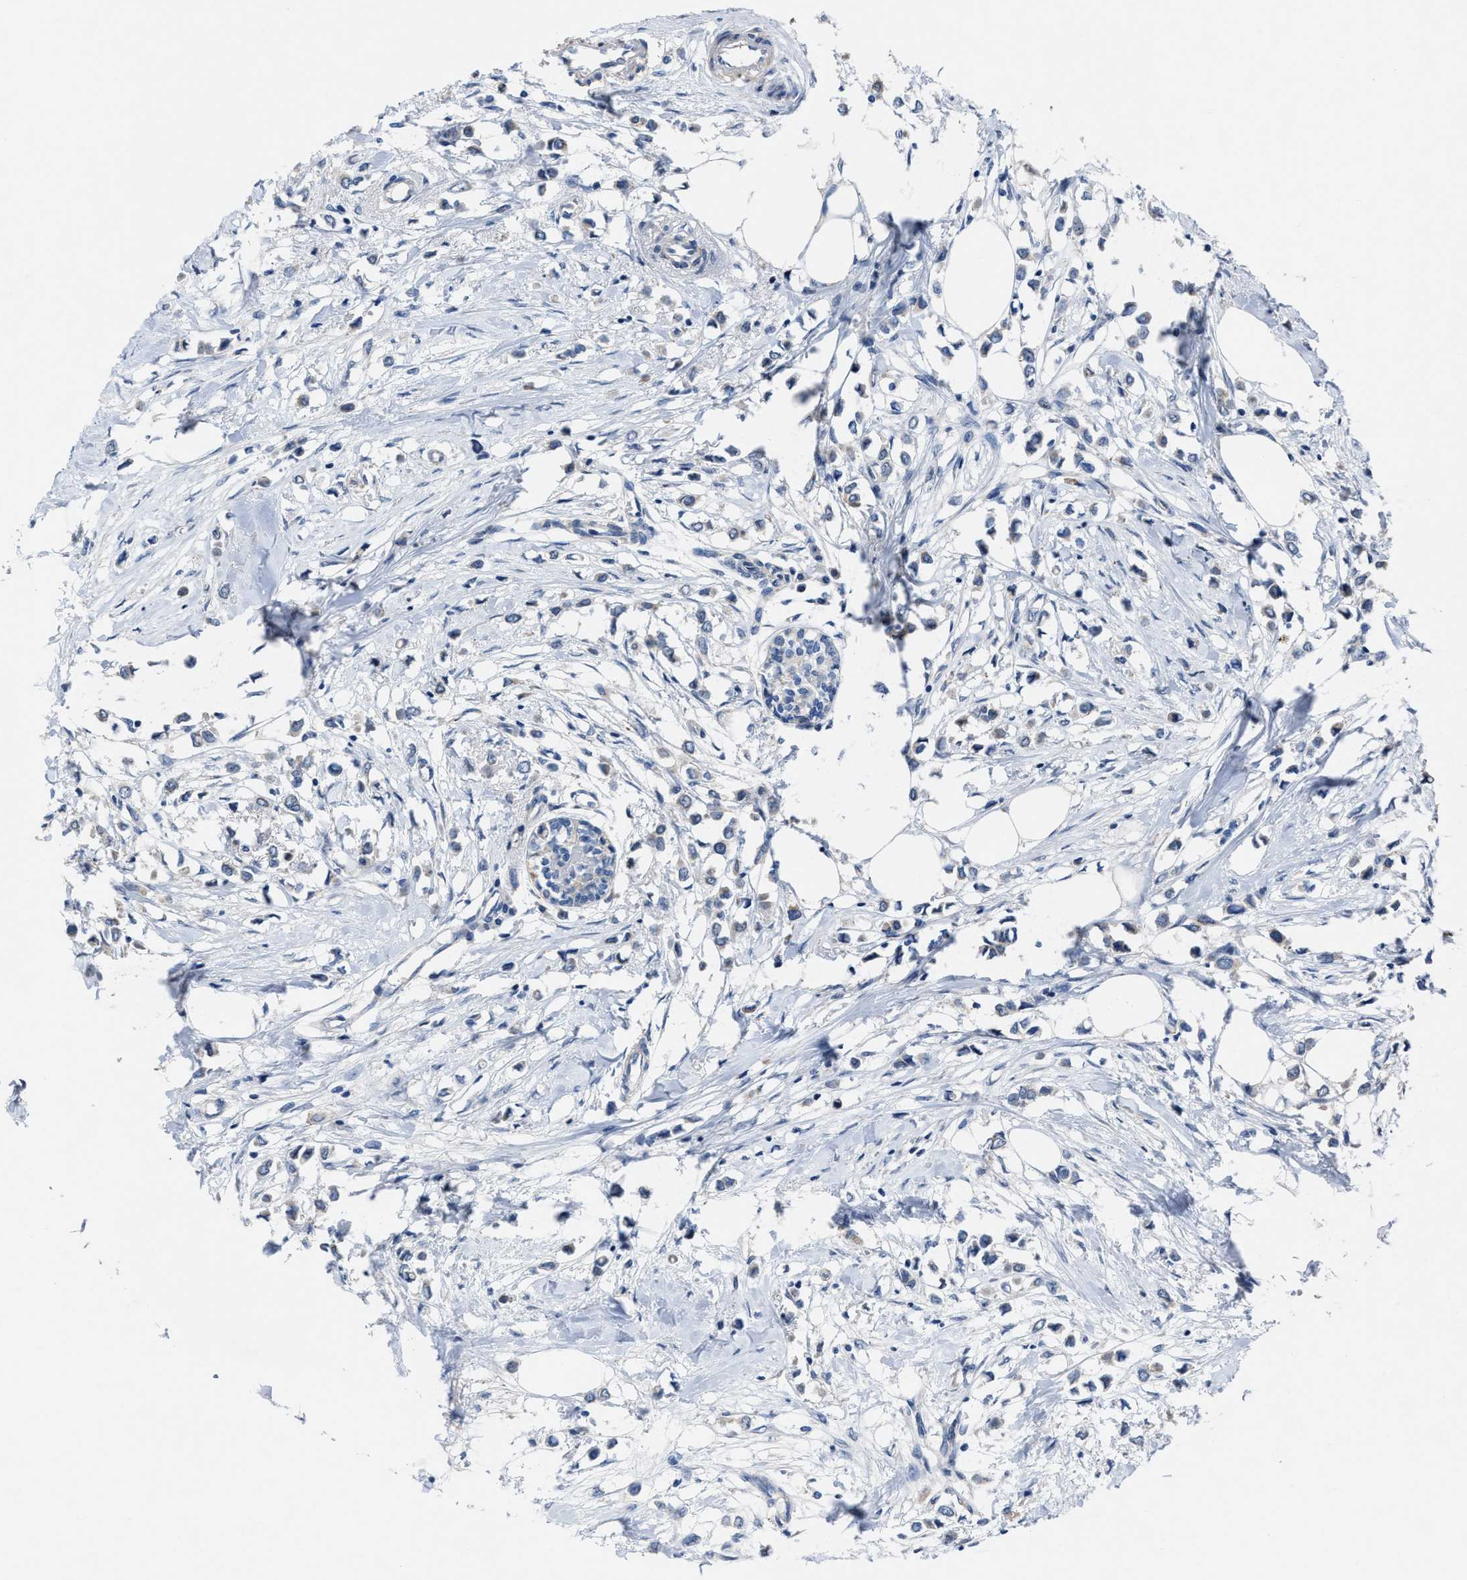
{"staining": {"intensity": "negative", "quantity": "none", "location": "none"}, "tissue": "breast cancer", "cell_type": "Tumor cells", "image_type": "cancer", "snomed": [{"axis": "morphology", "description": "Lobular carcinoma"}, {"axis": "topography", "description": "Breast"}], "caption": "Breast cancer stained for a protein using IHC shows no expression tumor cells.", "gene": "ID3", "patient": {"sex": "female", "age": 51}}